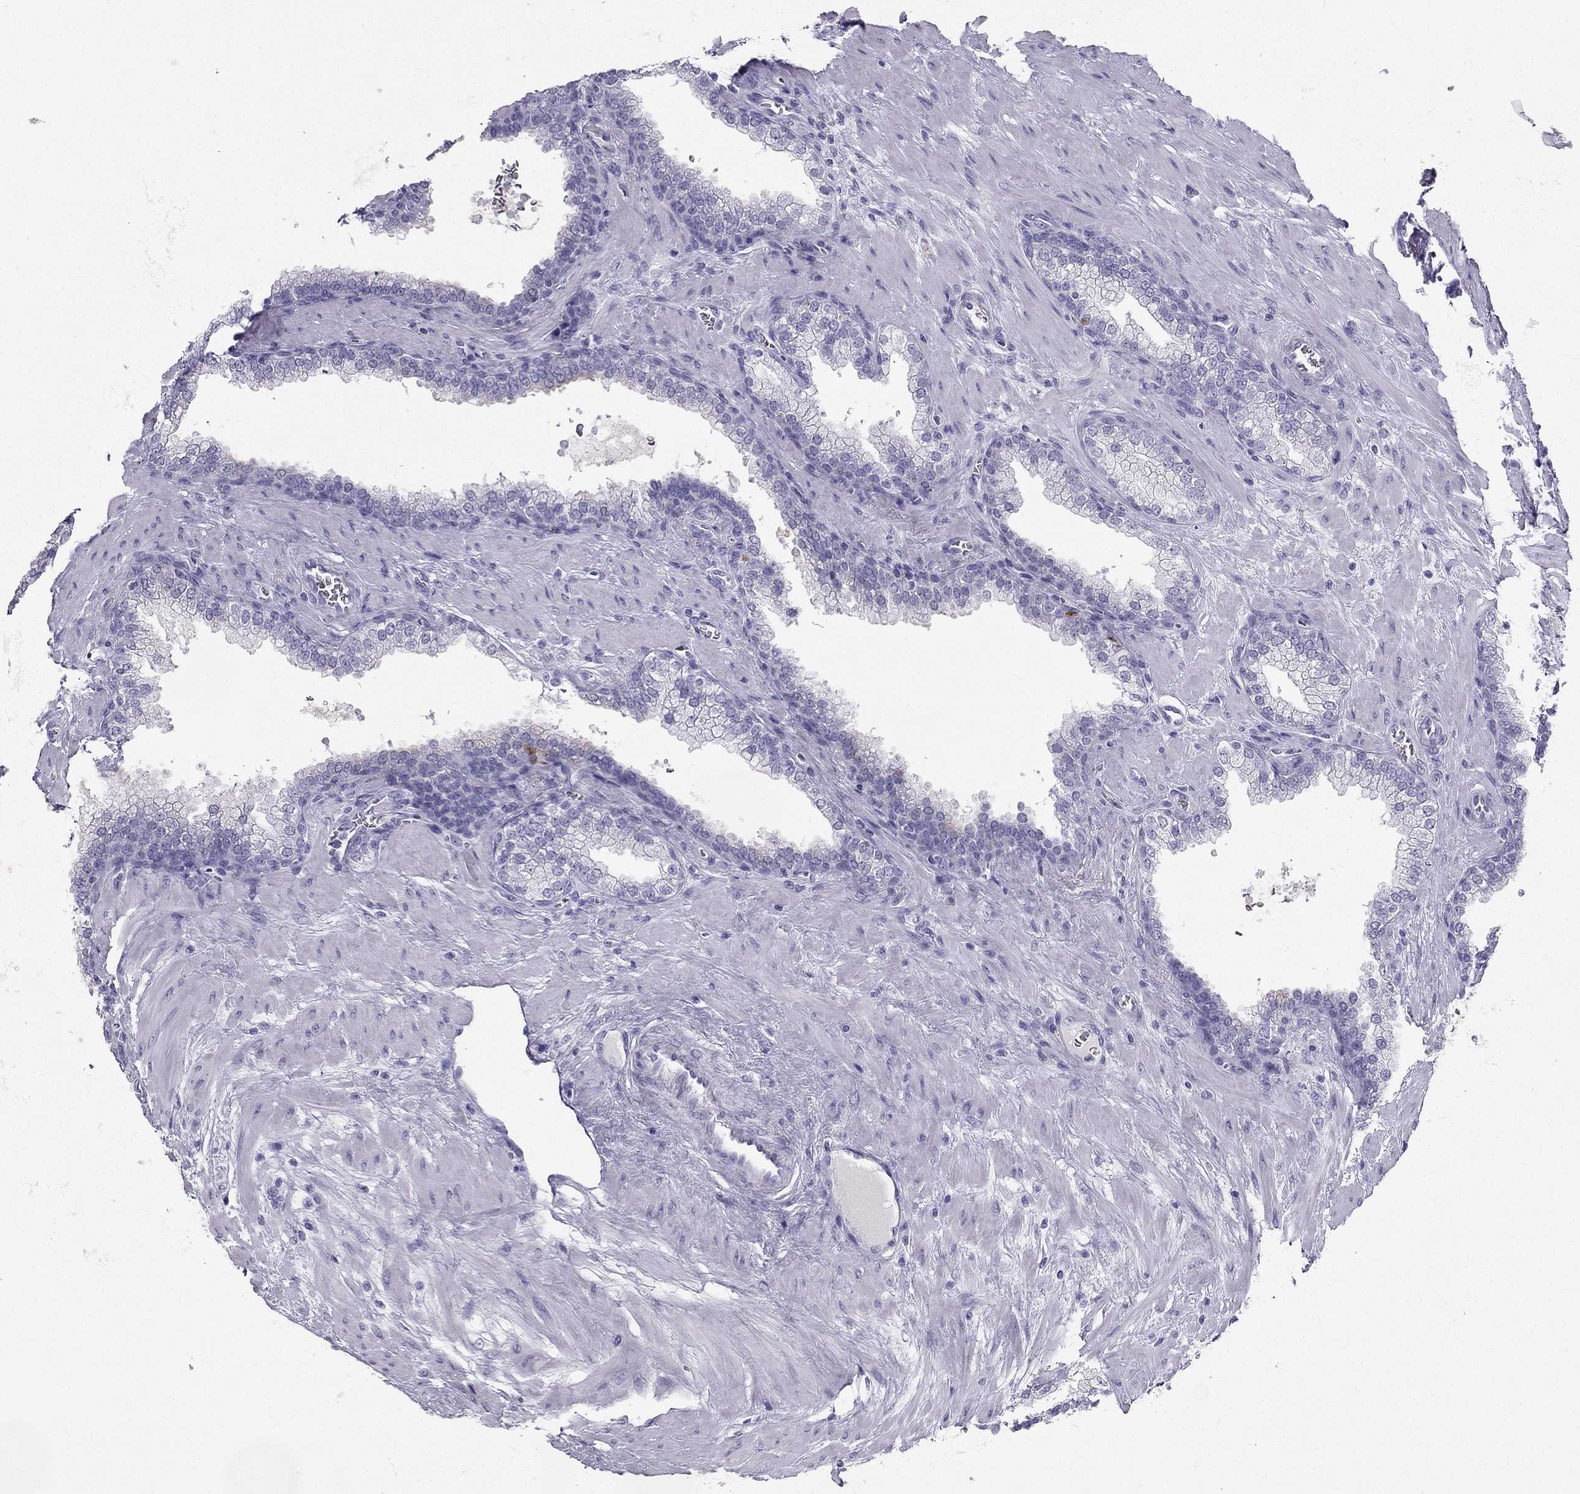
{"staining": {"intensity": "negative", "quantity": "none", "location": "none"}, "tissue": "prostate cancer", "cell_type": "Tumor cells", "image_type": "cancer", "snomed": [{"axis": "morphology", "description": "Adenocarcinoma, NOS"}, {"axis": "topography", "description": "Prostate"}], "caption": "IHC image of neoplastic tissue: human prostate cancer (adenocarcinoma) stained with DAB (3,3'-diaminobenzidine) demonstrates no significant protein expression in tumor cells.", "gene": "TFF3", "patient": {"sex": "male", "age": 67}}